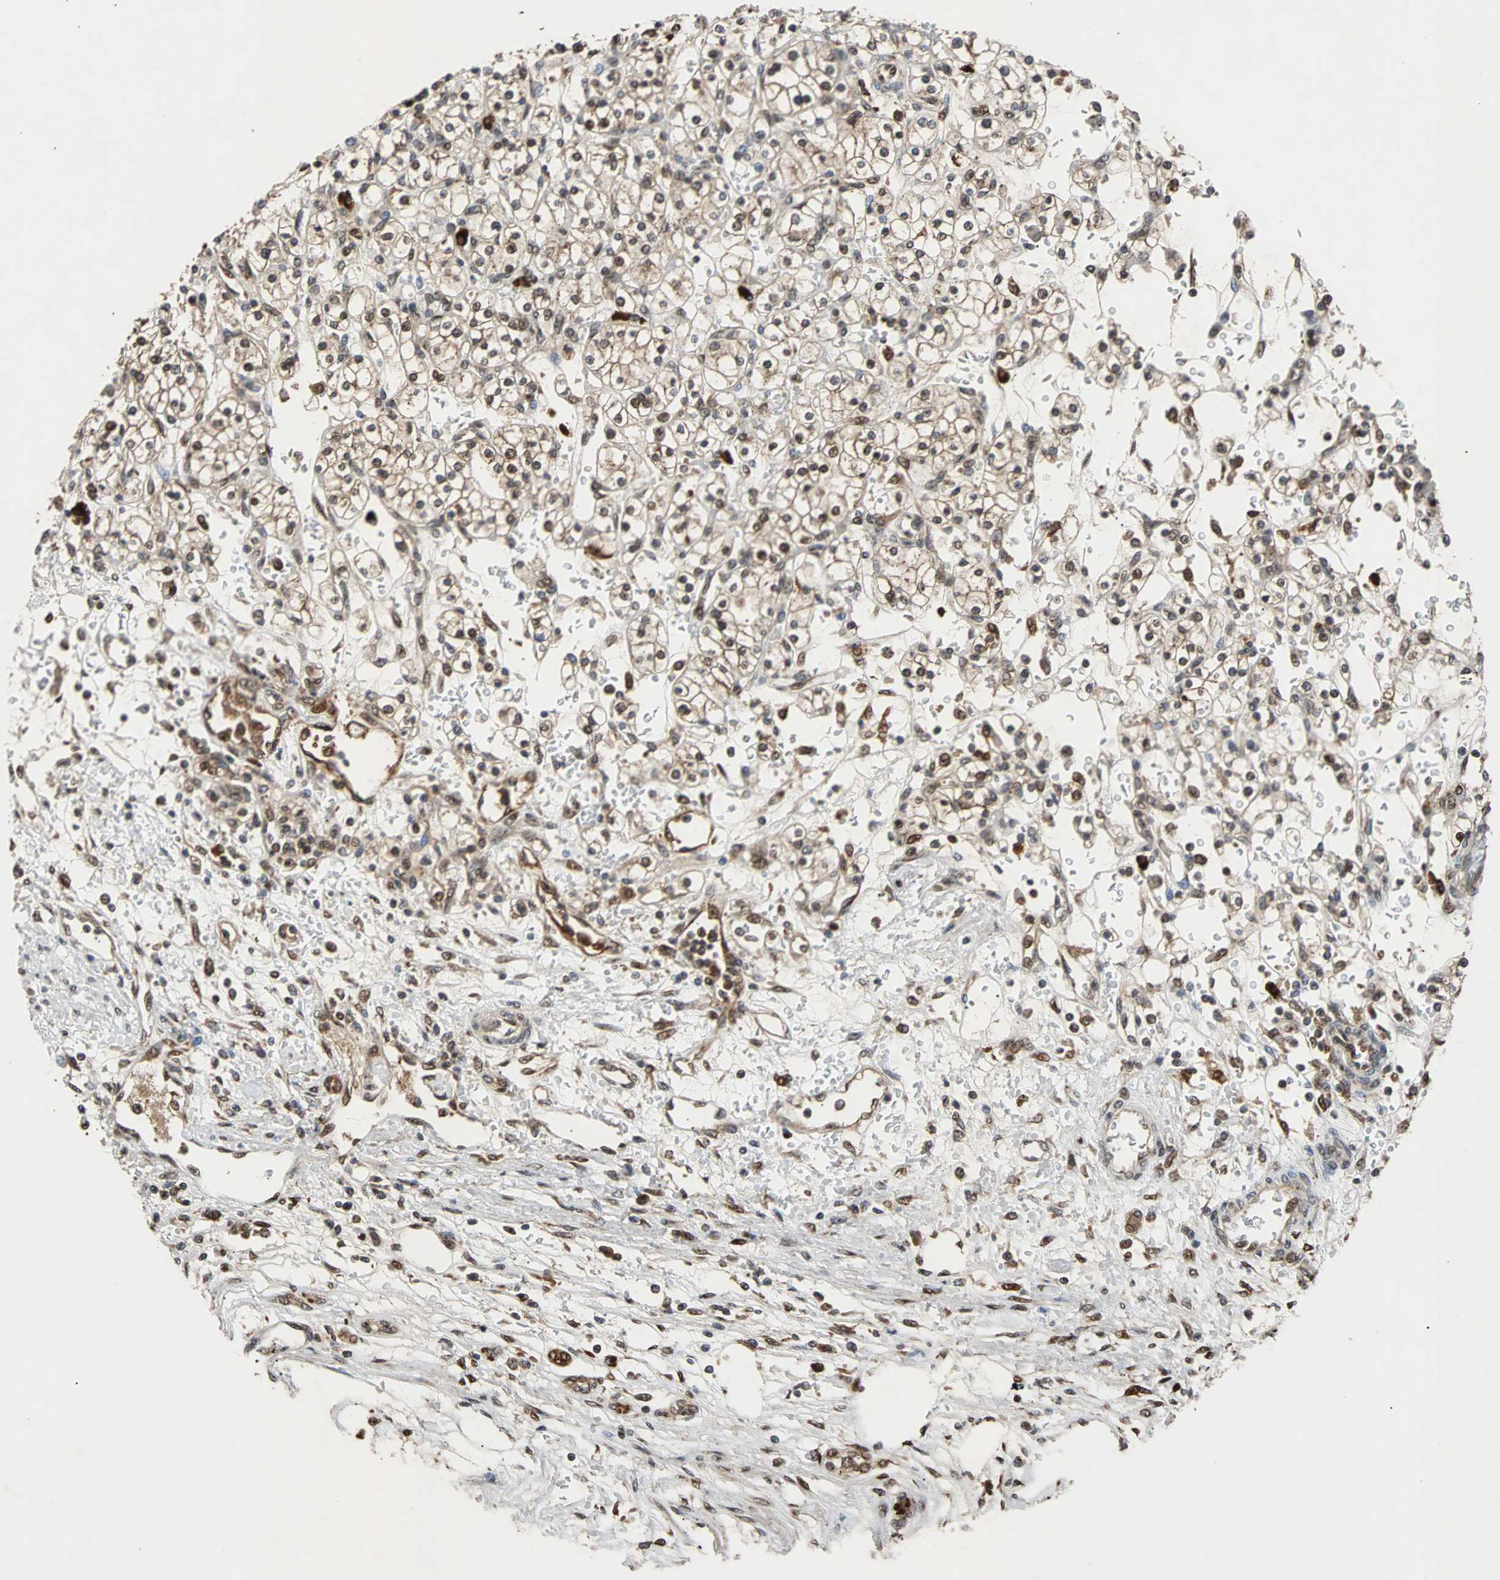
{"staining": {"intensity": "moderate", "quantity": ">75%", "location": "cytoplasmic/membranous,nuclear"}, "tissue": "renal cancer", "cell_type": "Tumor cells", "image_type": "cancer", "snomed": [{"axis": "morphology", "description": "Normal tissue, NOS"}, {"axis": "morphology", "description": "Adenocarcinoma, NOS"}, {"axis": "topography", "description": "Kidney"}], "caption": "The micrograph displays a brown stain indicating the presence of a protein in the cytoplasmic/membranous and nuclear of tumor cells in renal adenocarcinoma.", "gene": "USP31", "patient": {"sex": "female", "age": 55}}